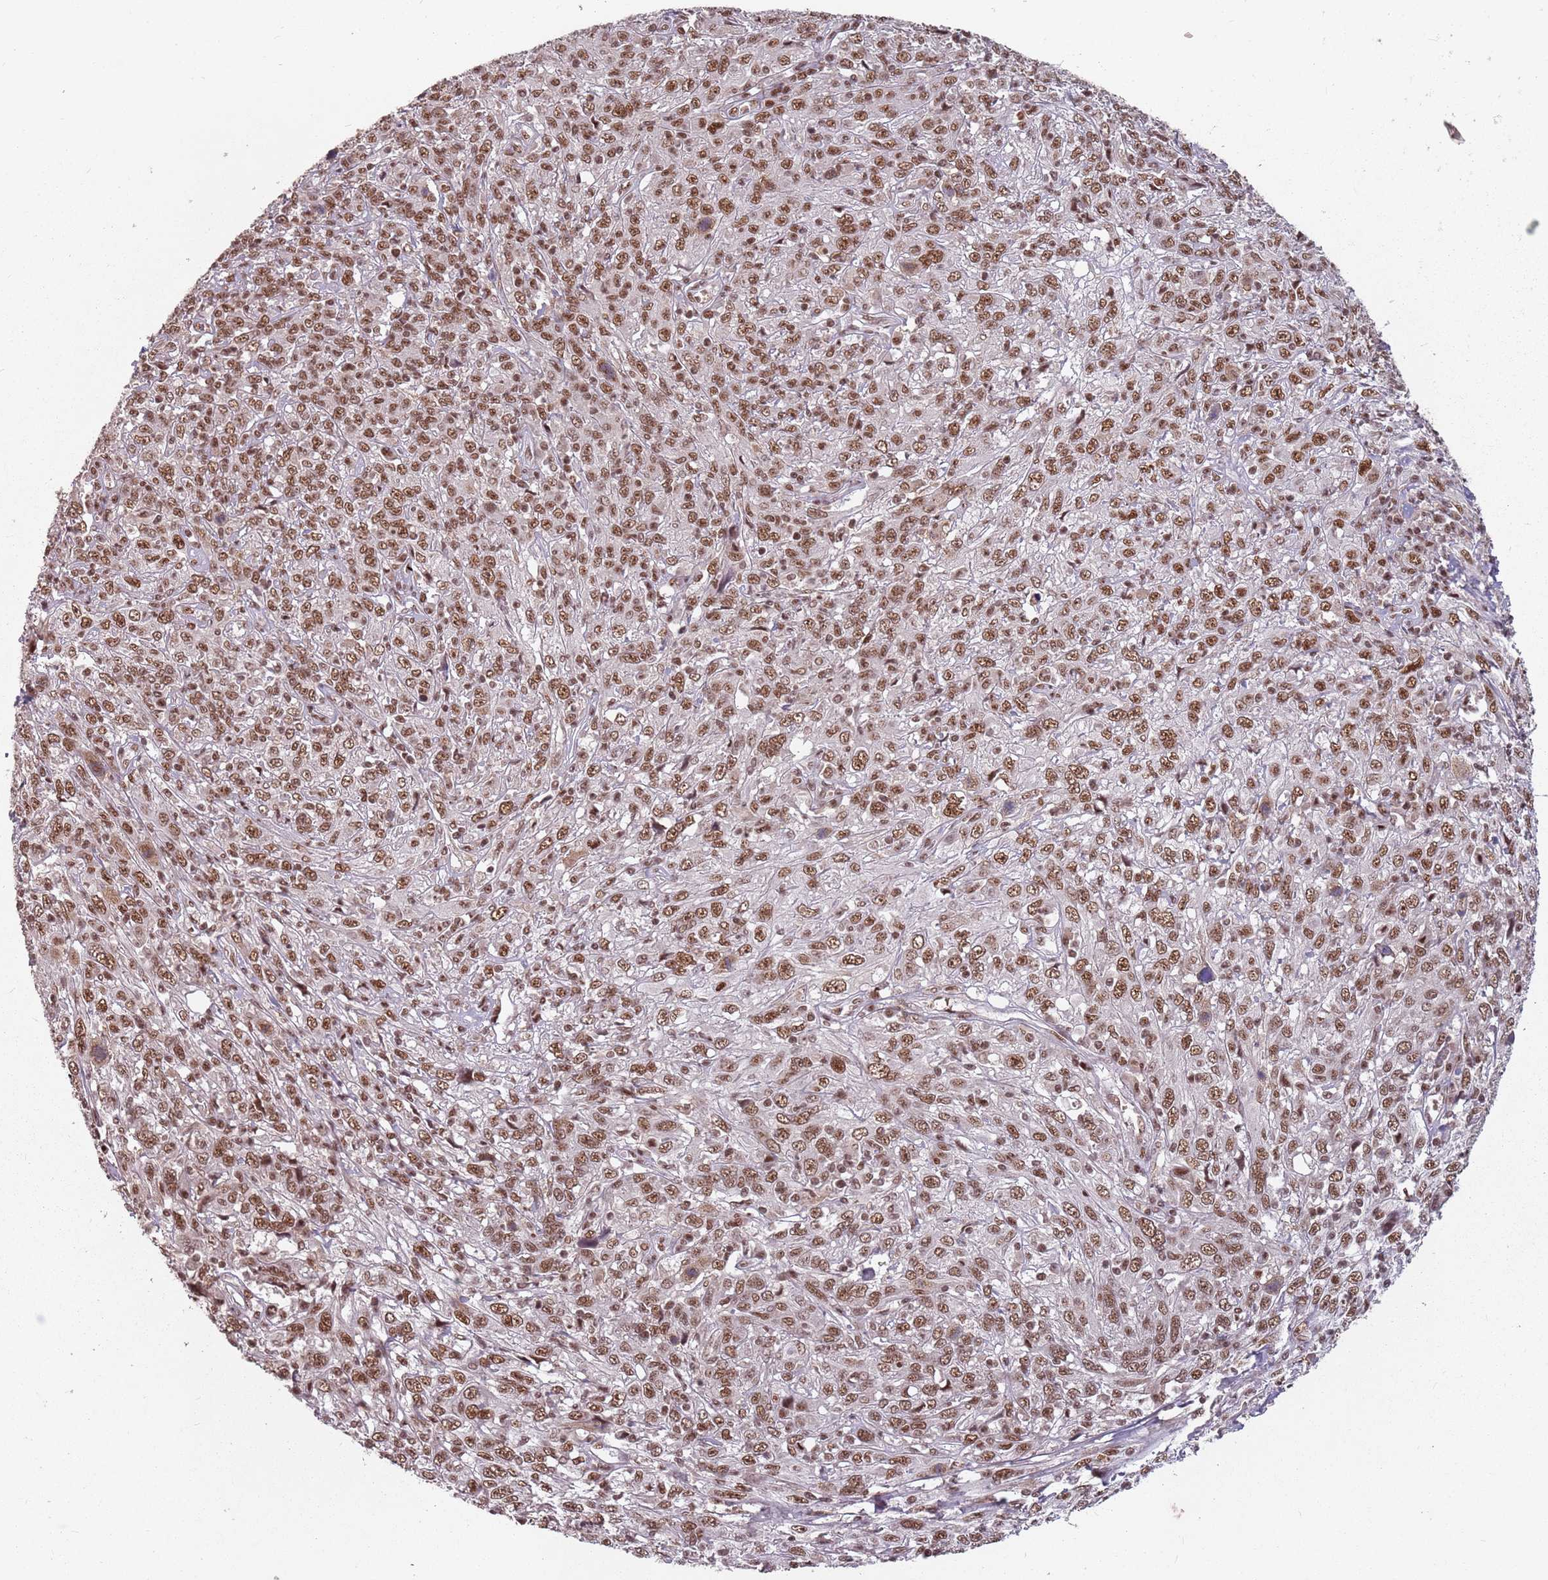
{"staining": {"intensity": "moderate", "quantity": ">75%", "location": "nuclear"}, "tissue": "cervical cancer", "cell_type": "Tumor cells", "image_type": "cancer", "snomed": [{"axis": "morphology", "description": "Squamous cell carcinoma, NOS"}, {"axis": "topography", "description": "Cervix"}], "caption": "A brown stain highlights moderate nuclear expression of a protein in human cervical cancer (squamous cell carcinoma) tumor cells.", "gene": "NCBP1", "patient": {"sex": "female", "age": 46}}